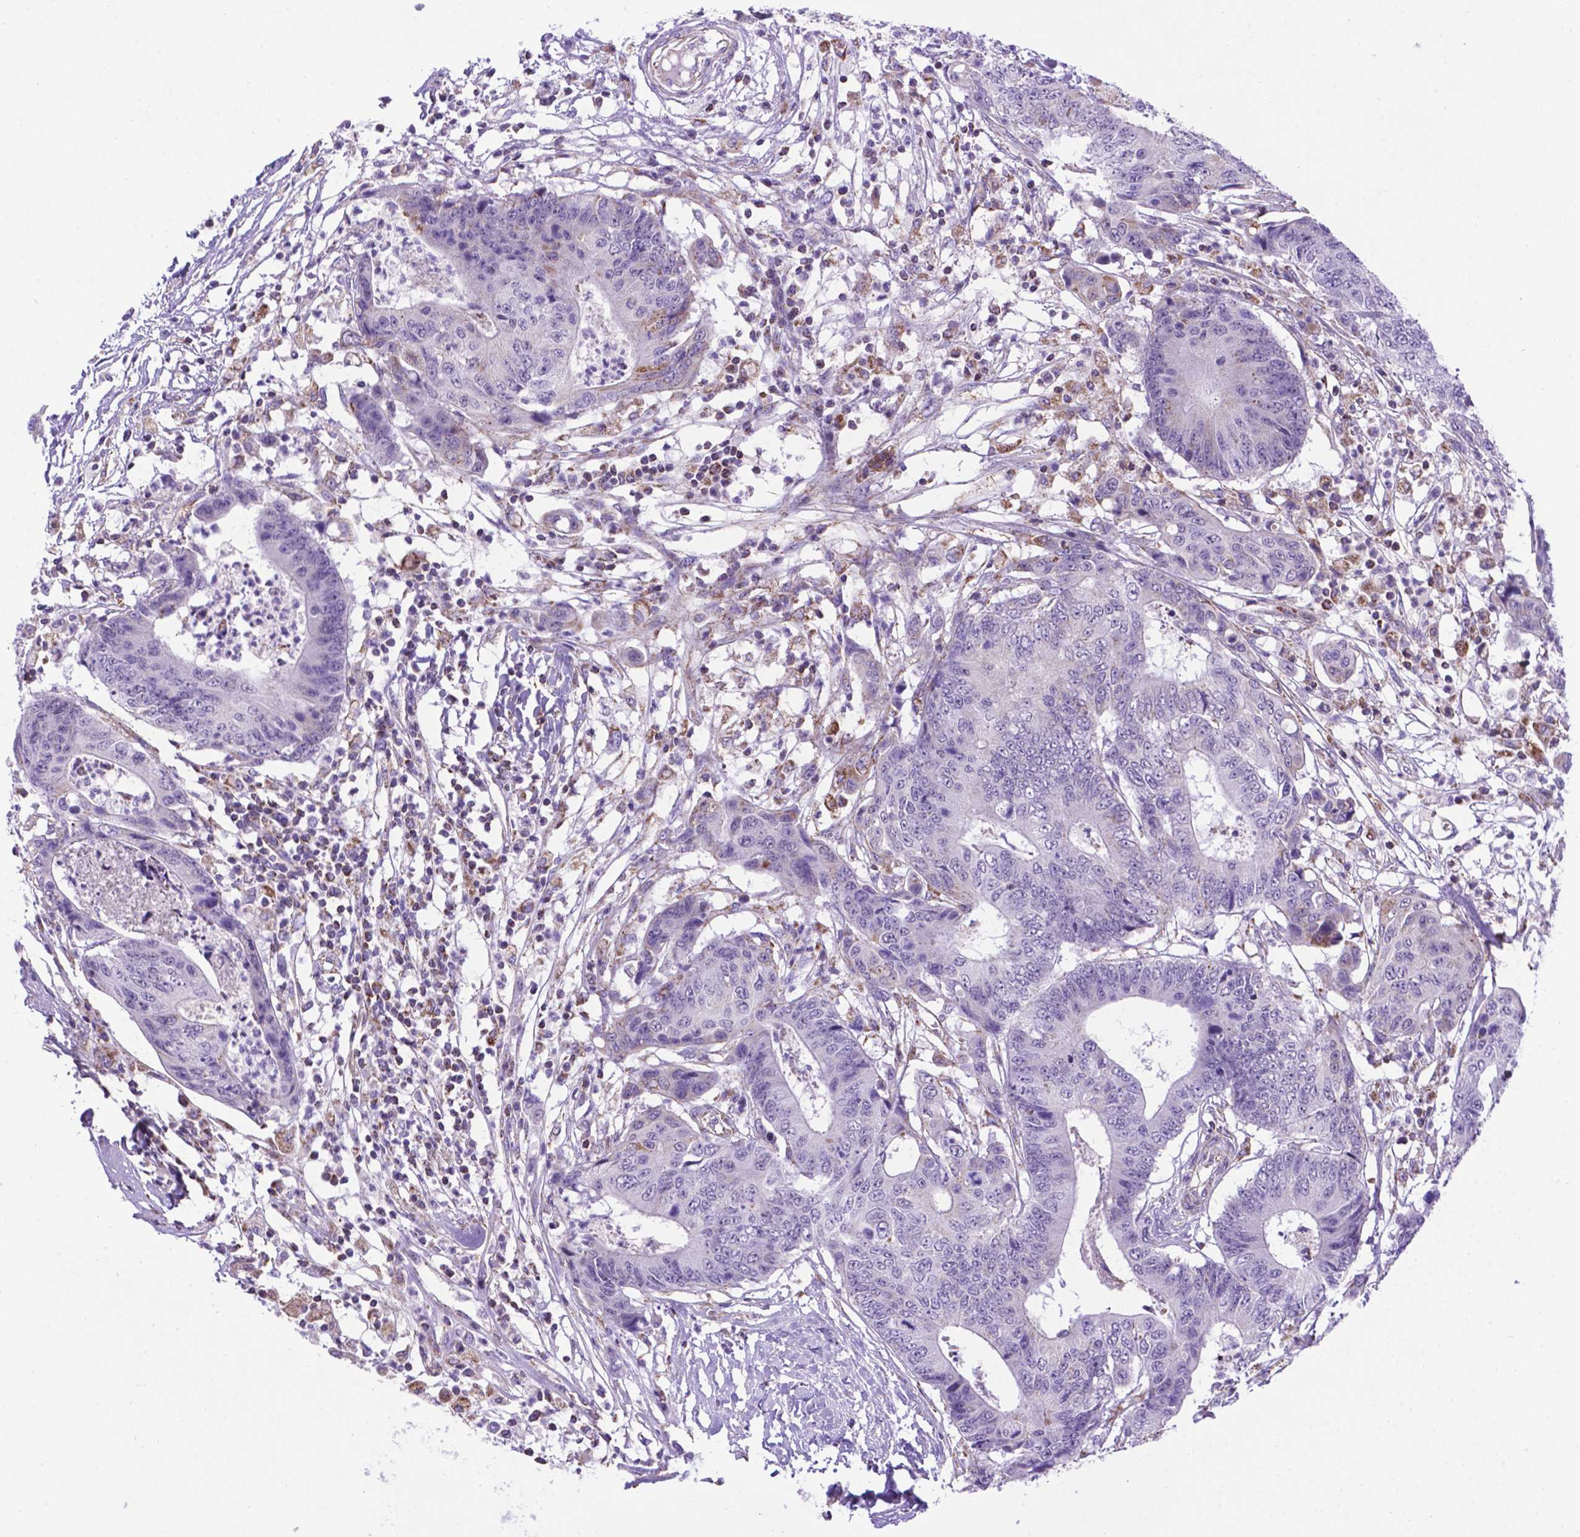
{"staining": {"intensity": "negative", "quantity": "none", "location": "none"}, "tissue": "colorectal cancer", "cell_type": "Tumor cells", "image_type": "cancer", "snomed": [{"axis": "morphology", "description": "Adenocarcinoma, NOS"}, {"axis": "topography", "description": "Colon"}], "caption": "This is an IHC photomicrograph of adenocarcinoma (colorectal). There is no staining in tumor cells.", "gene": "POU3F3", "patient": {"sex": "female", "age": 48}}